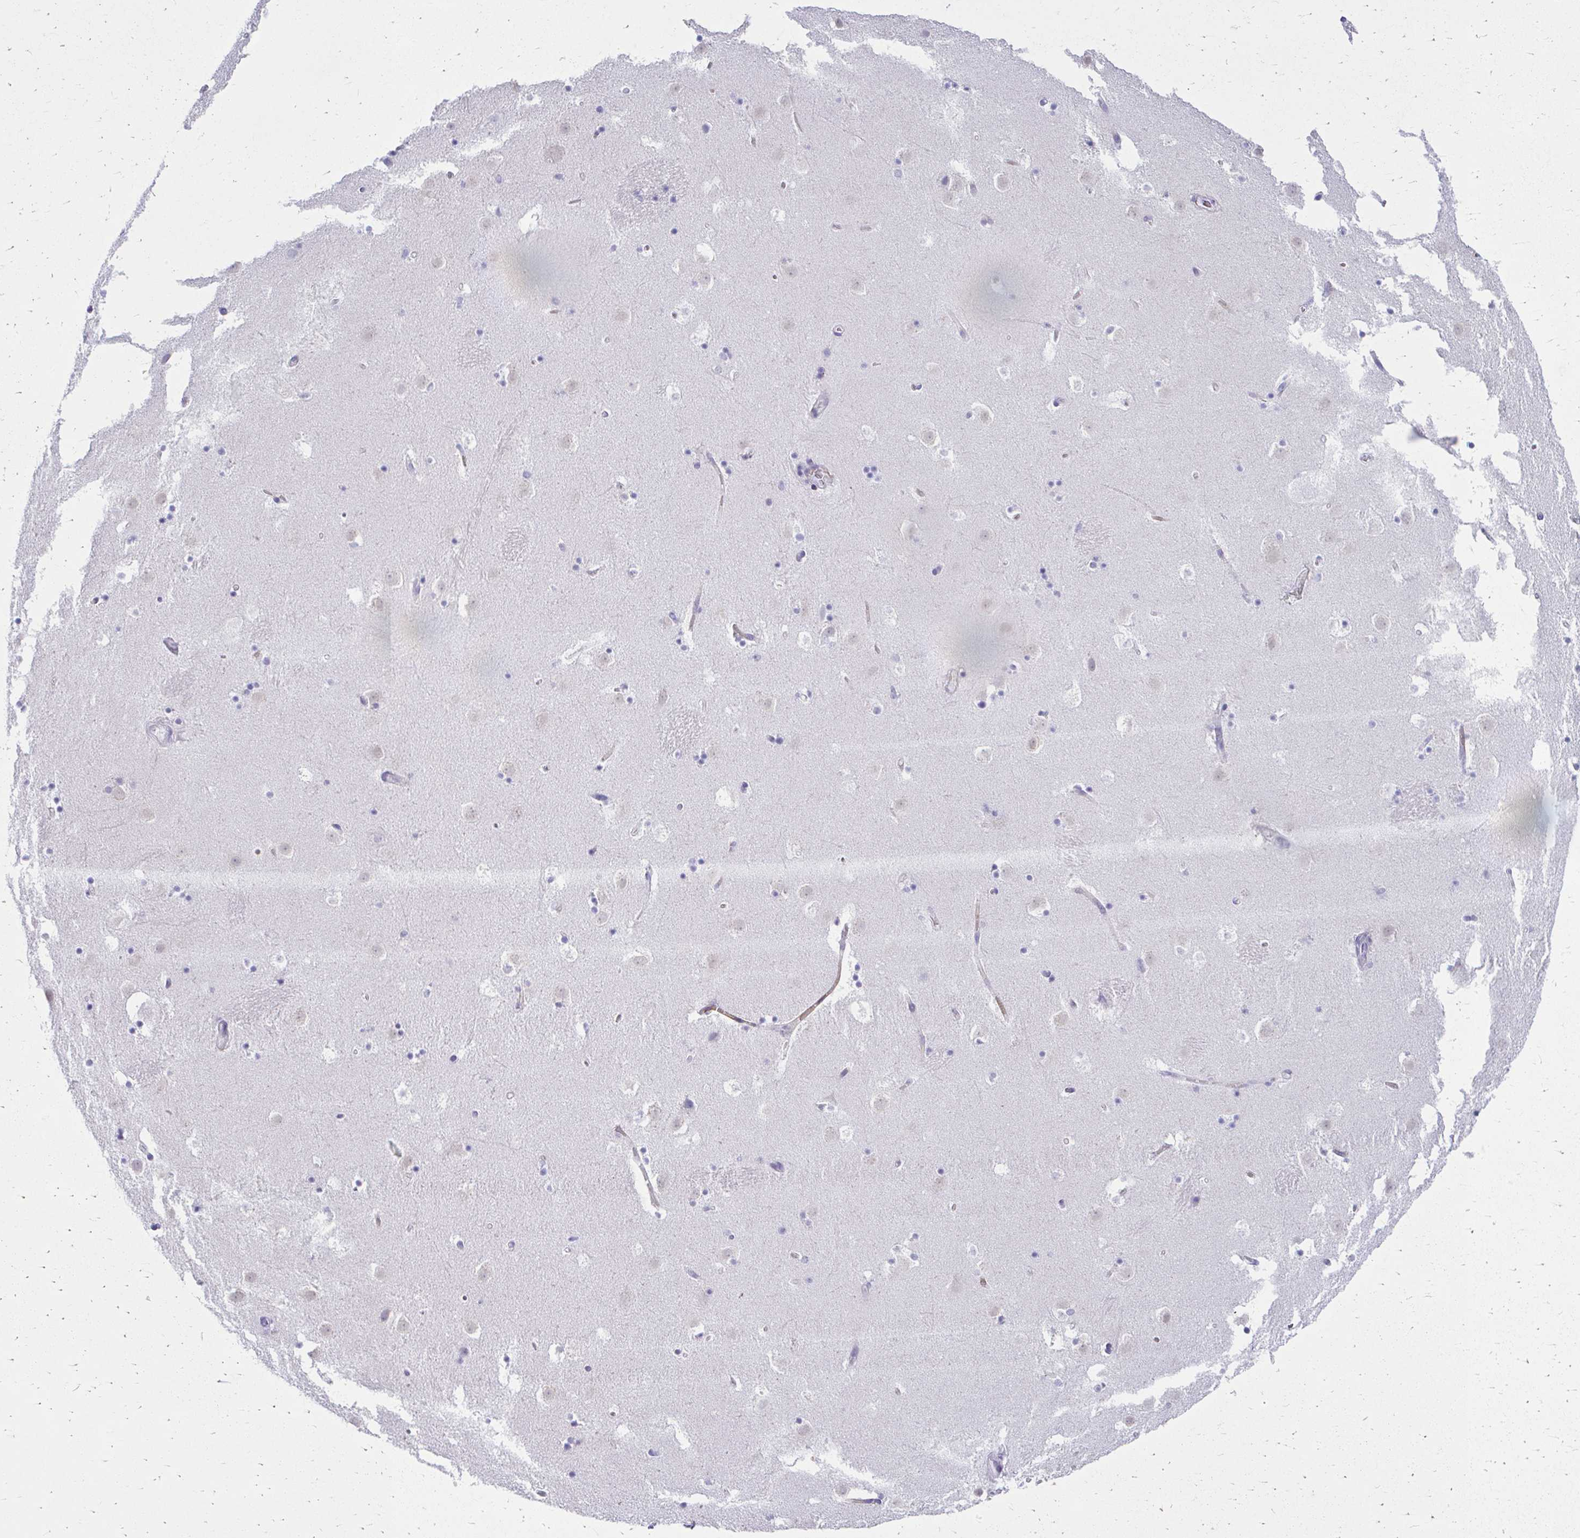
{"staining": {"intensity": "negative", "quantity": "none", "location": "none"}, "tissue": "caudate", "cell_type": "Glial cells", "image_type": "normal", "snomed": [{"axis": "morphology", "description": "Normal tissue, NOS"}, {"axis": "topography", "description": "Lateral ventricle wall"}], "caption": "The micrograph shows no staining of glial cells in normal caudate. Nuclei are stained in blue.", "gene": "ENSG00000285953", "patient": {"sex": "male", "age": 37}}